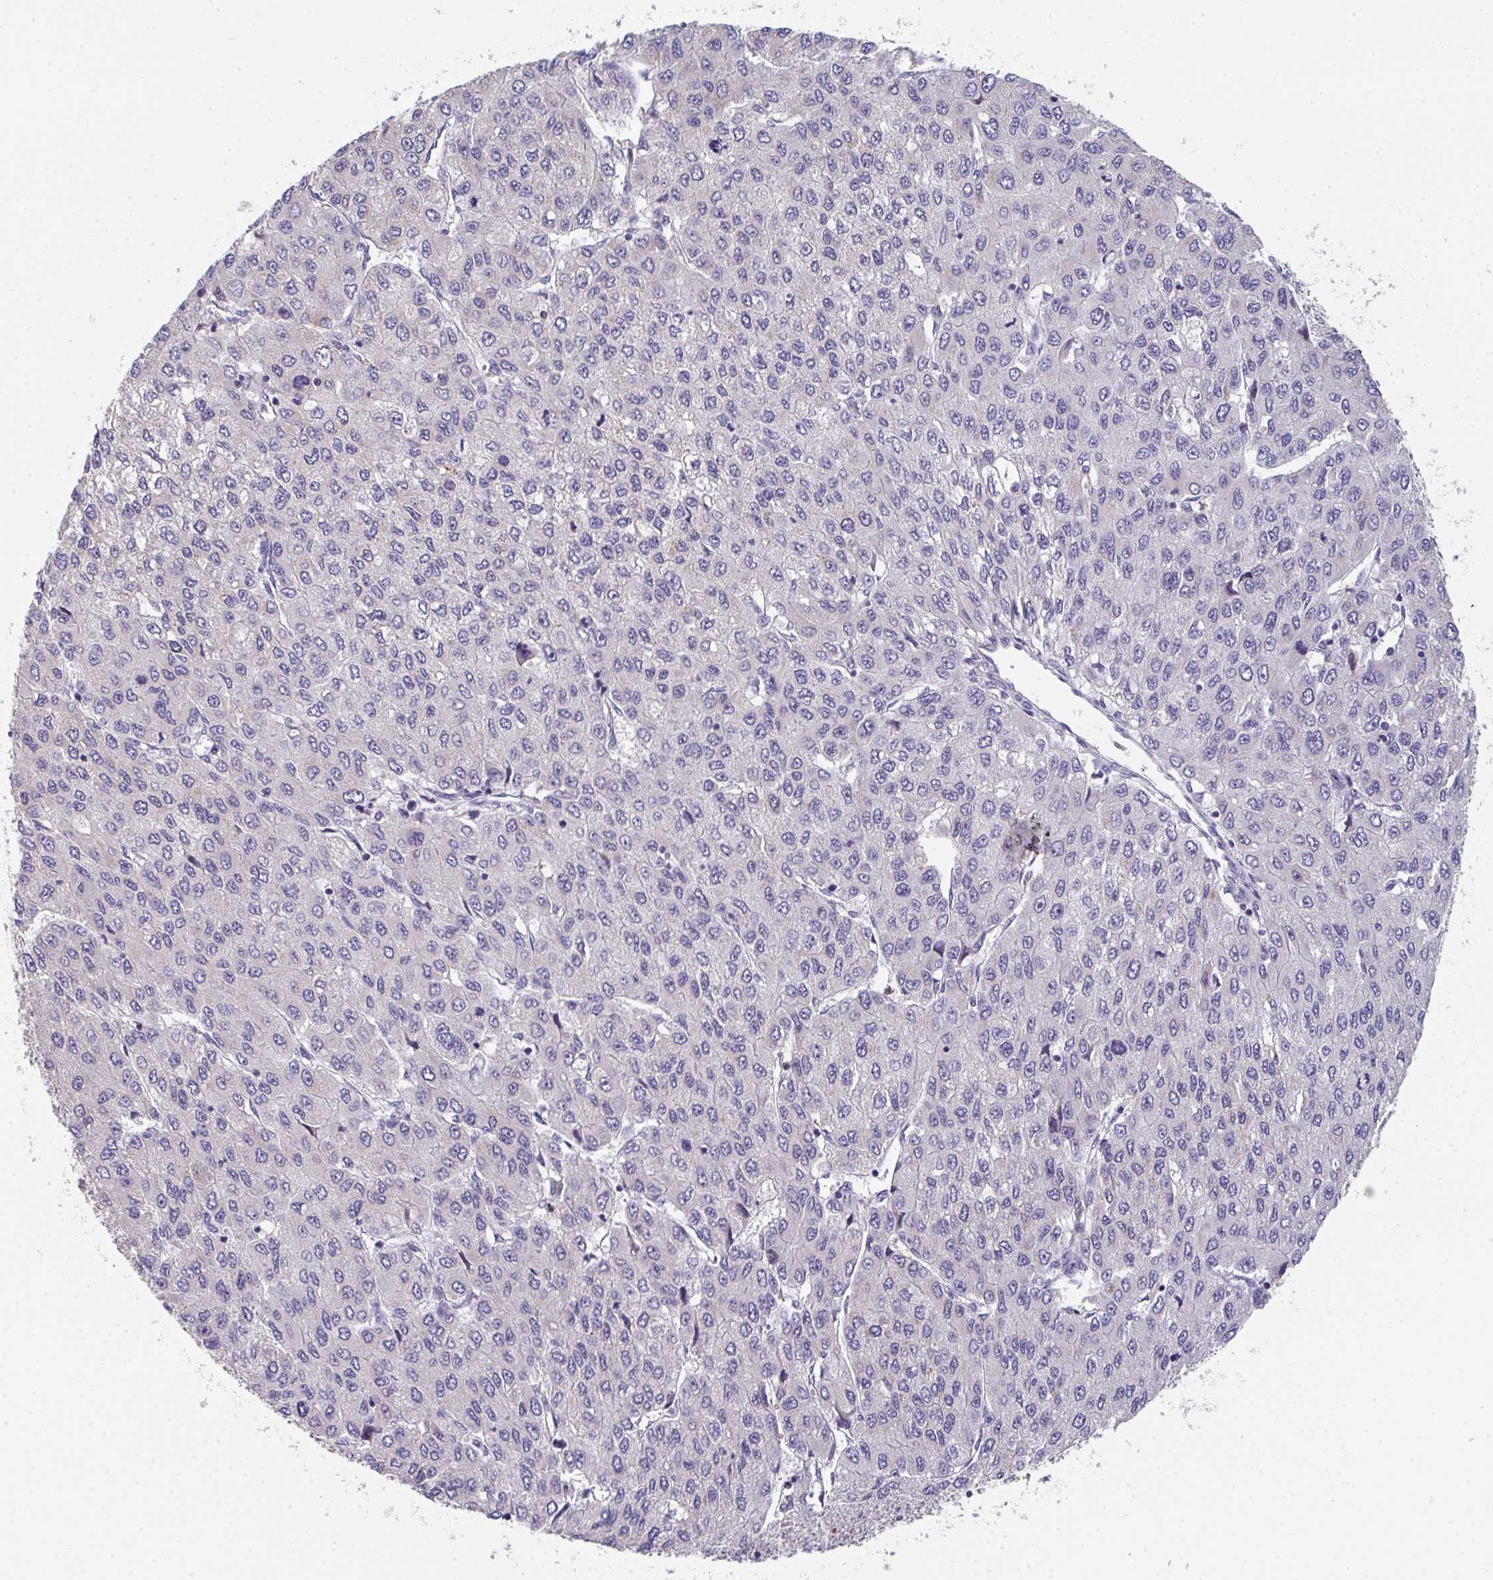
{"staining": {"intensity": "negative", "quantity": "none", "location": "none"}, "tissue": "liver cancer", "cell_type": "Tumor cells", "image_type": "cancer", "snomed": [{"axis": "morphology", "description": "Carcinoma, Hepatocellular, NOS"}, {"axis": "topography", "description": "Liver"}], "caption": "DAB immunohistochemical staining of human liver hepatocellular carcinoma exhibits no significant expression in tumor cells. (Brightfield microscopy of DAB (3,3'-diaminobenzidine) immunohistochemistry at high magnification).", "gene": "RIOK1", "patient": {"sex": "female", "age": 66}}